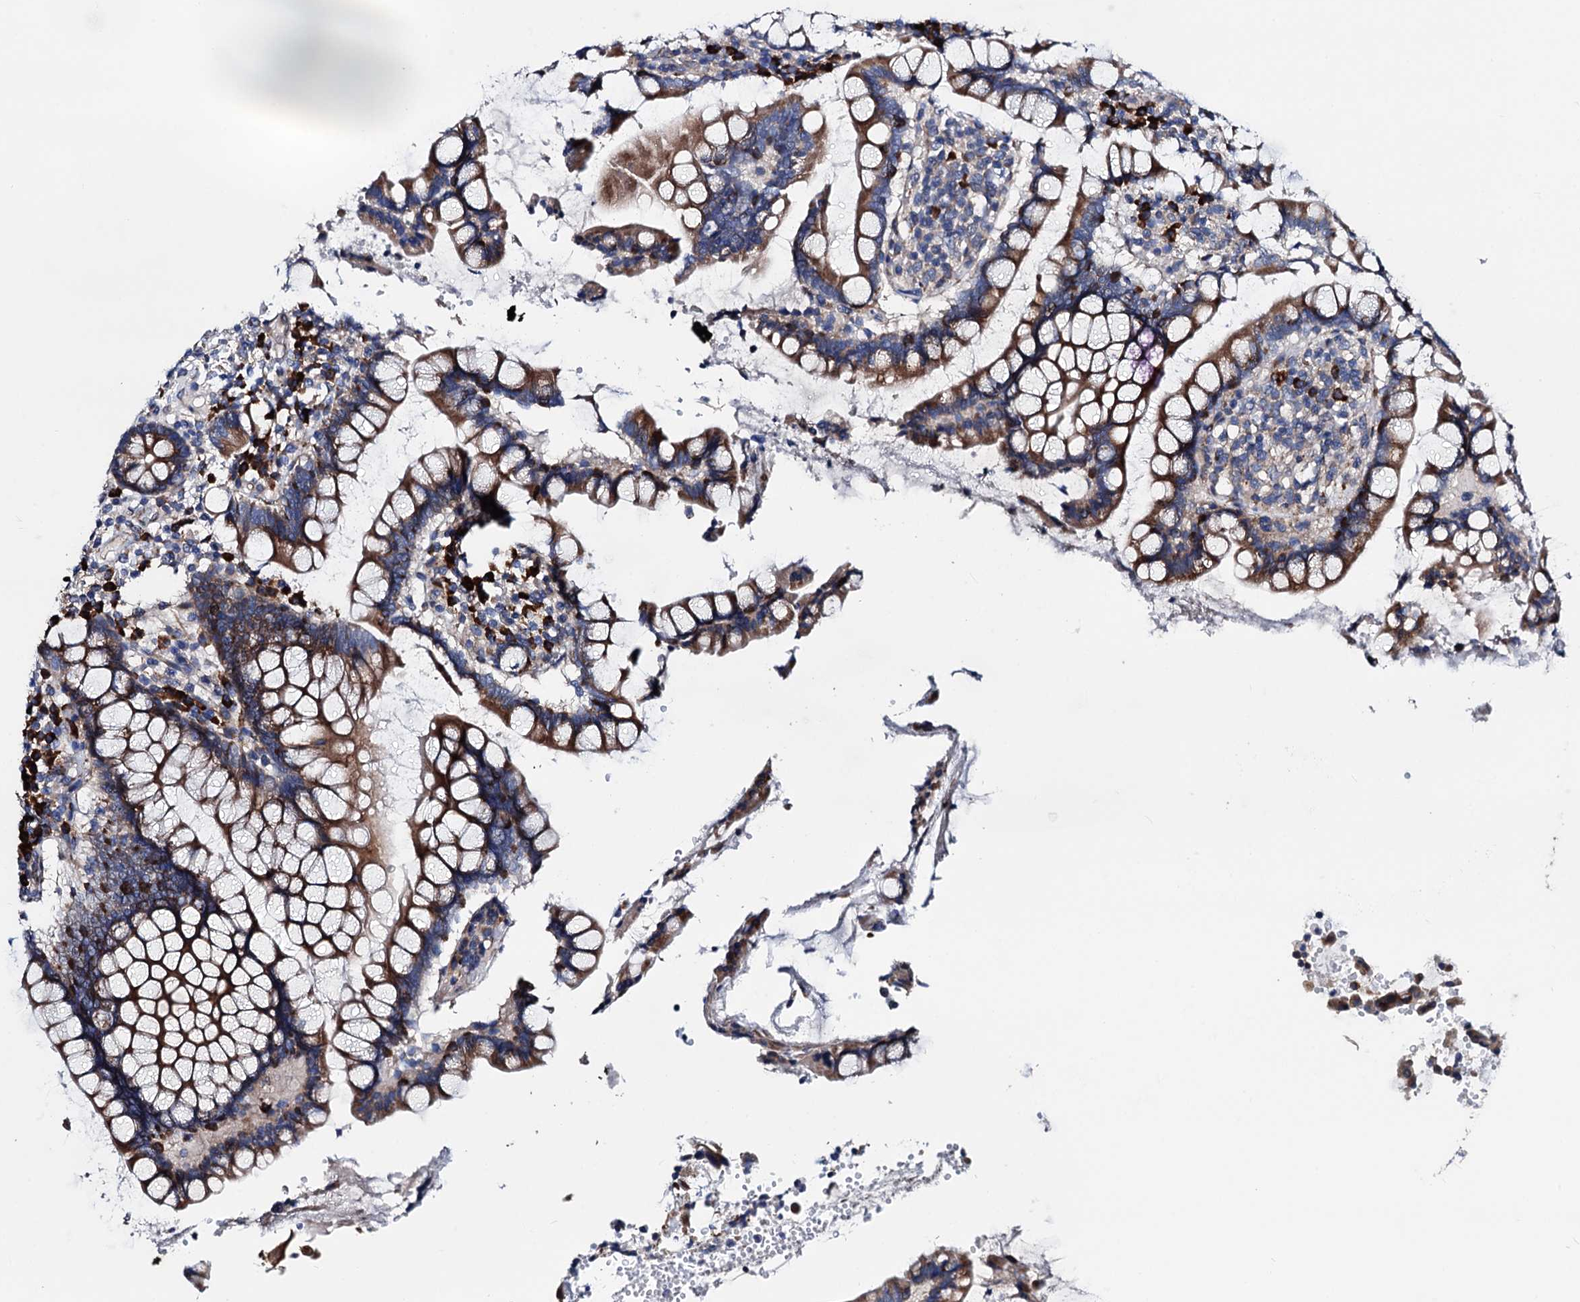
{"staining": {"intensity": "moderate", "quantity": "25%-75%", "location": "cytoplasmic/membranous"}, "tissue": "colon", "cell_type": "Glandular cells", "image_type": "normal", "snomed": [{"axis": "morphology", "description": "Normal tissue, NOS"}, {"axis": "topography", "description": "Colon"}], "caption": "Glandular cells display medium levels of moderate cytoplasmic/membranous positivity in approximately 25%-75% of cells in unremarkable colon.", "gene": "AKAP11", "patient": {"sex": "female", "age": 79}}